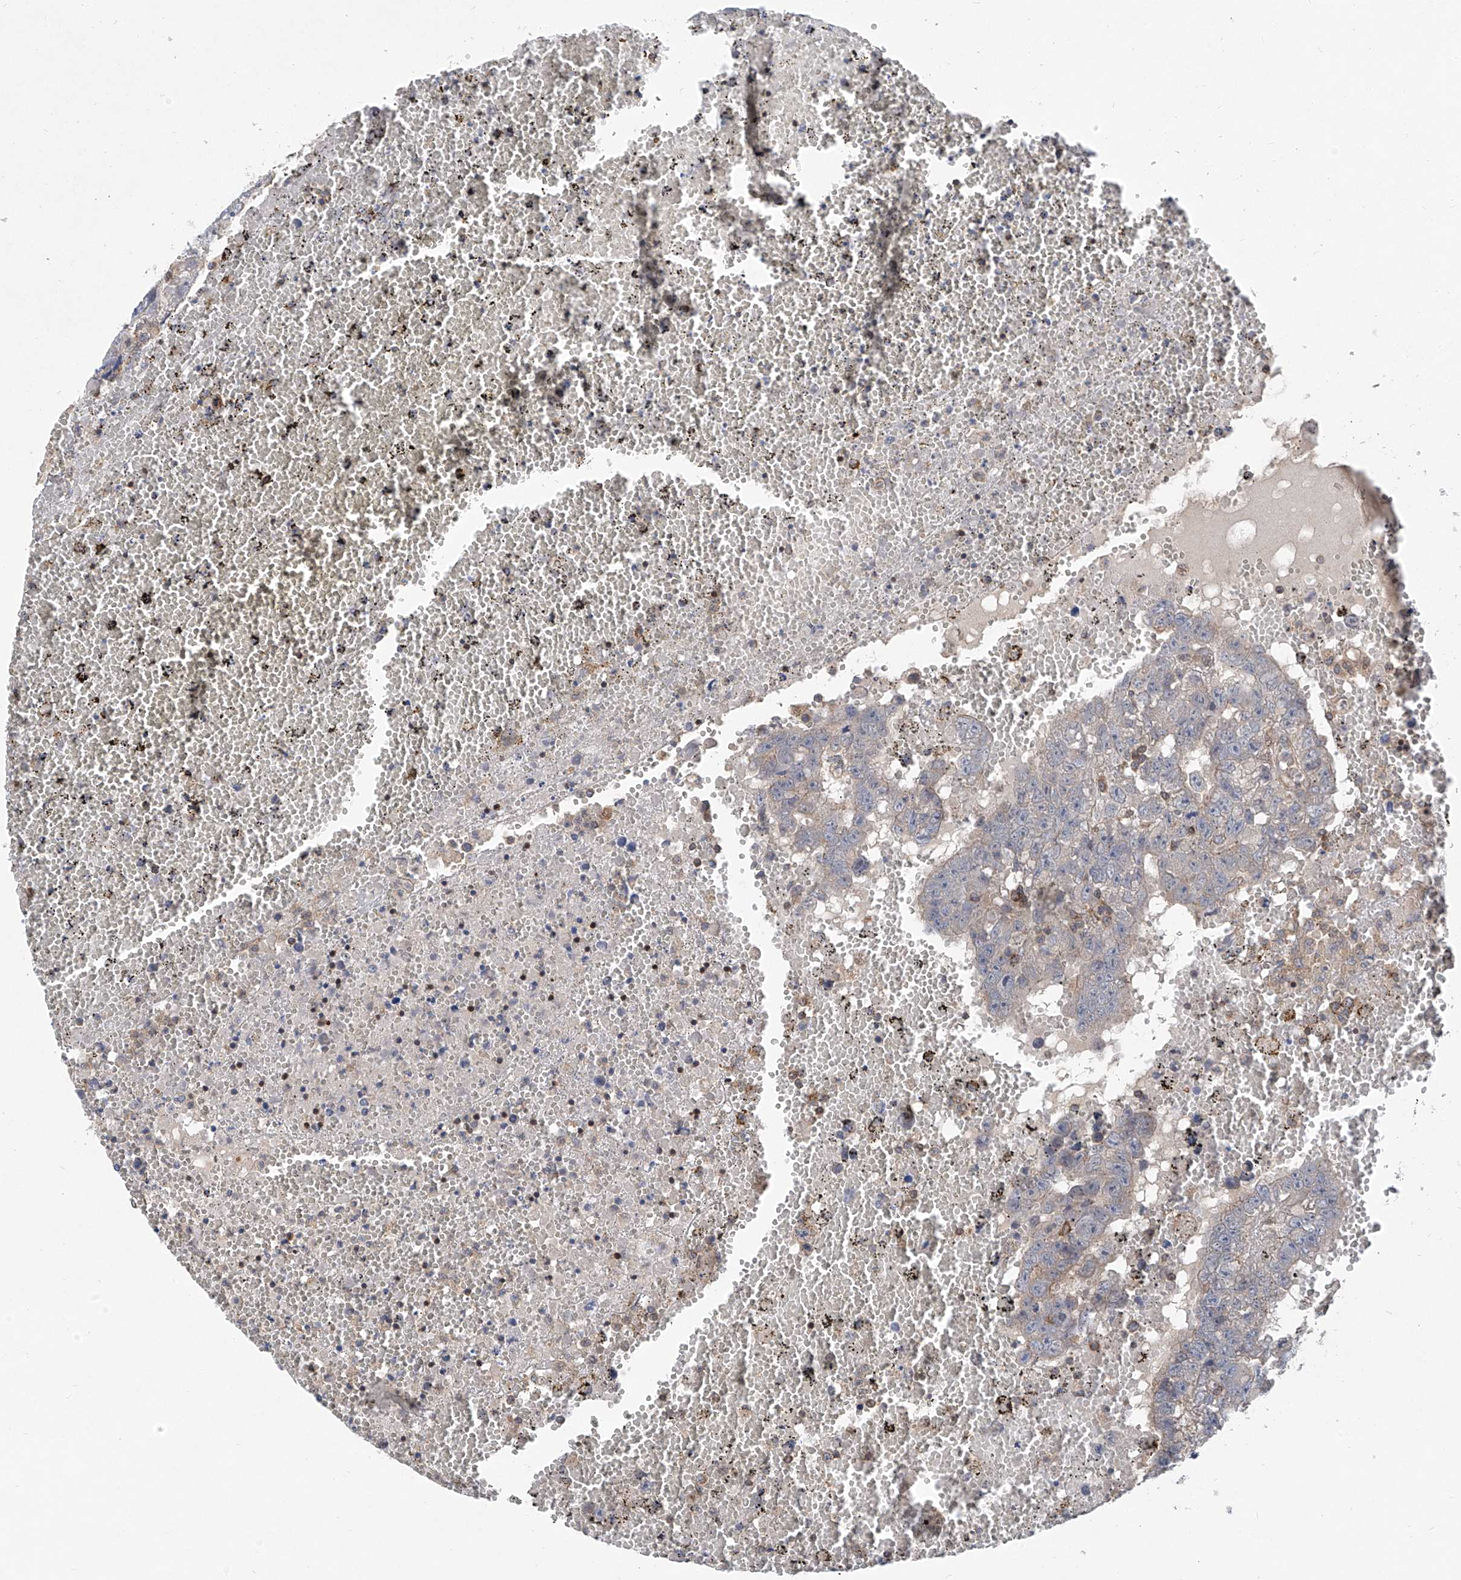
{"staining": {"intensity": "weak", "quantity": "<25%", "location": "cytoplasmic/membranous"}, "tissue": "testis cancer", "cell_type": "Tumor cells", "image_type": "cancer", "snomed": [{"axis": "morphology", "description": "Carcinoma, Embryonal, NOS"}, {"axis": "topography", "description": "Testis"}], "caption": "There is no significant expression in tumor cells of testis cancer.", "gene": "TRIM38", "patient": {"sex": "male", "age": 25}}